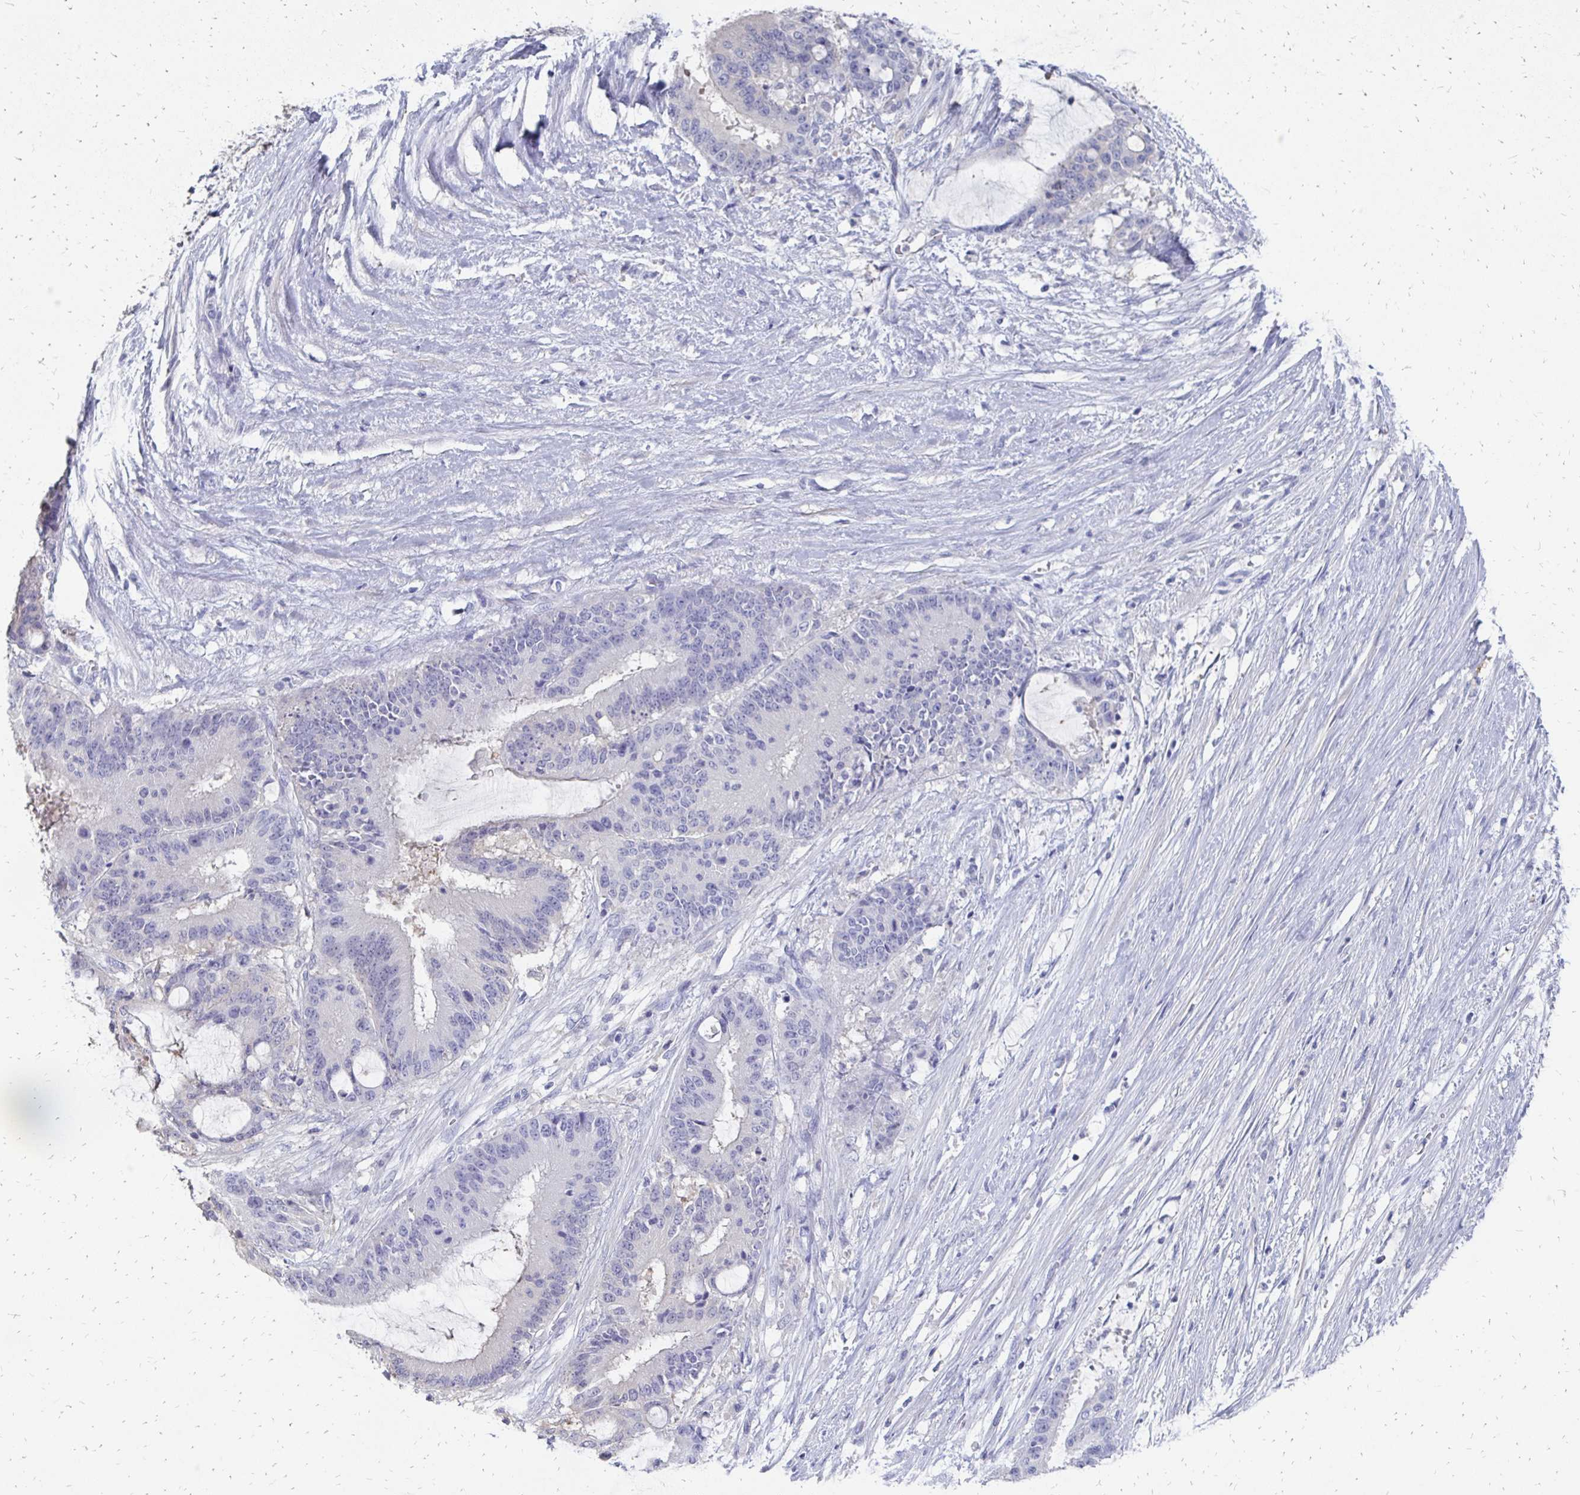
{"staining": {"intensity": "negative", "quantity": "none", "location": "none"}, "tissue": "liver cancer", "cell_type": "Tumor cells", "image_type": "cancer", "snomed": [{"axis": "morphology", "description": "Normal tissue, NOS"}, {"axis": "morphology", "description": "Cholangiocarcinoma"}, {"axis": "topography", "description": "Liver"}, {"axis": "topography", "description": "Peripheral nerve tissue"}], "caption": "Protein analysis of liver cancer (cholangiocarcinoma) demonstrates no significant positivity in tumor cells.", "gene": "SYCP3", "patient": {"sex": "female", "age": 73}}